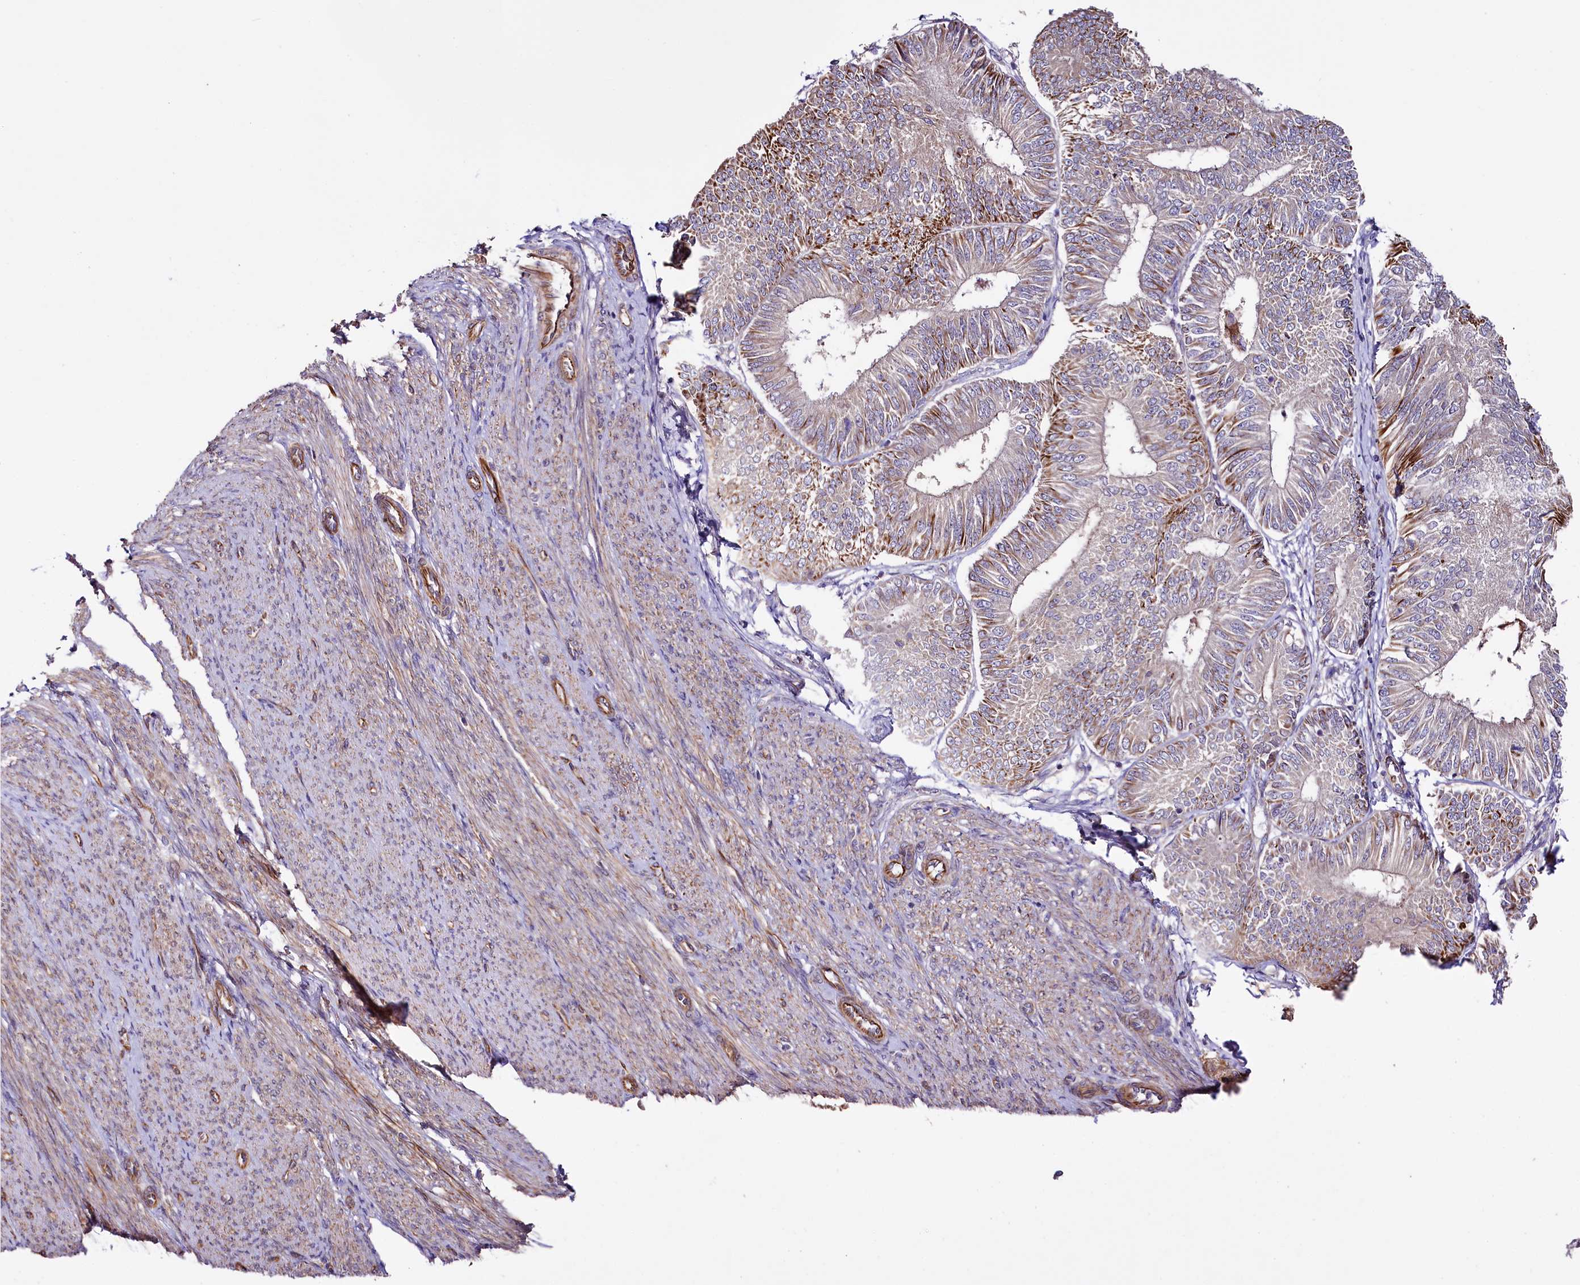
{"staining": {"intensity": "strong", "quantity": "25%-75%", "location": "cytoplasmic/membranous"}, "tissue": "endometrial cancer", "cell_type": "Tumor cells", "image_type": "cancer", "snomed": [{"axis": "morphology", "description": "Adenocarcinoma, NOS"}, {"axis": "topography", "description": "Endometrium"}], "caption": "A high-resolution micrograph shows IHC staining of endometrial cancer, which shows strong cytoplasmic/membranous positivity in approximately 25%-75% of tumor cells. Using DAB (brown) and hematoxylin (blue) stains, captured at high magnification using brightfield microscopy.", "gene": "TTC12", "patient": {"sex": "female", "age": 58}}